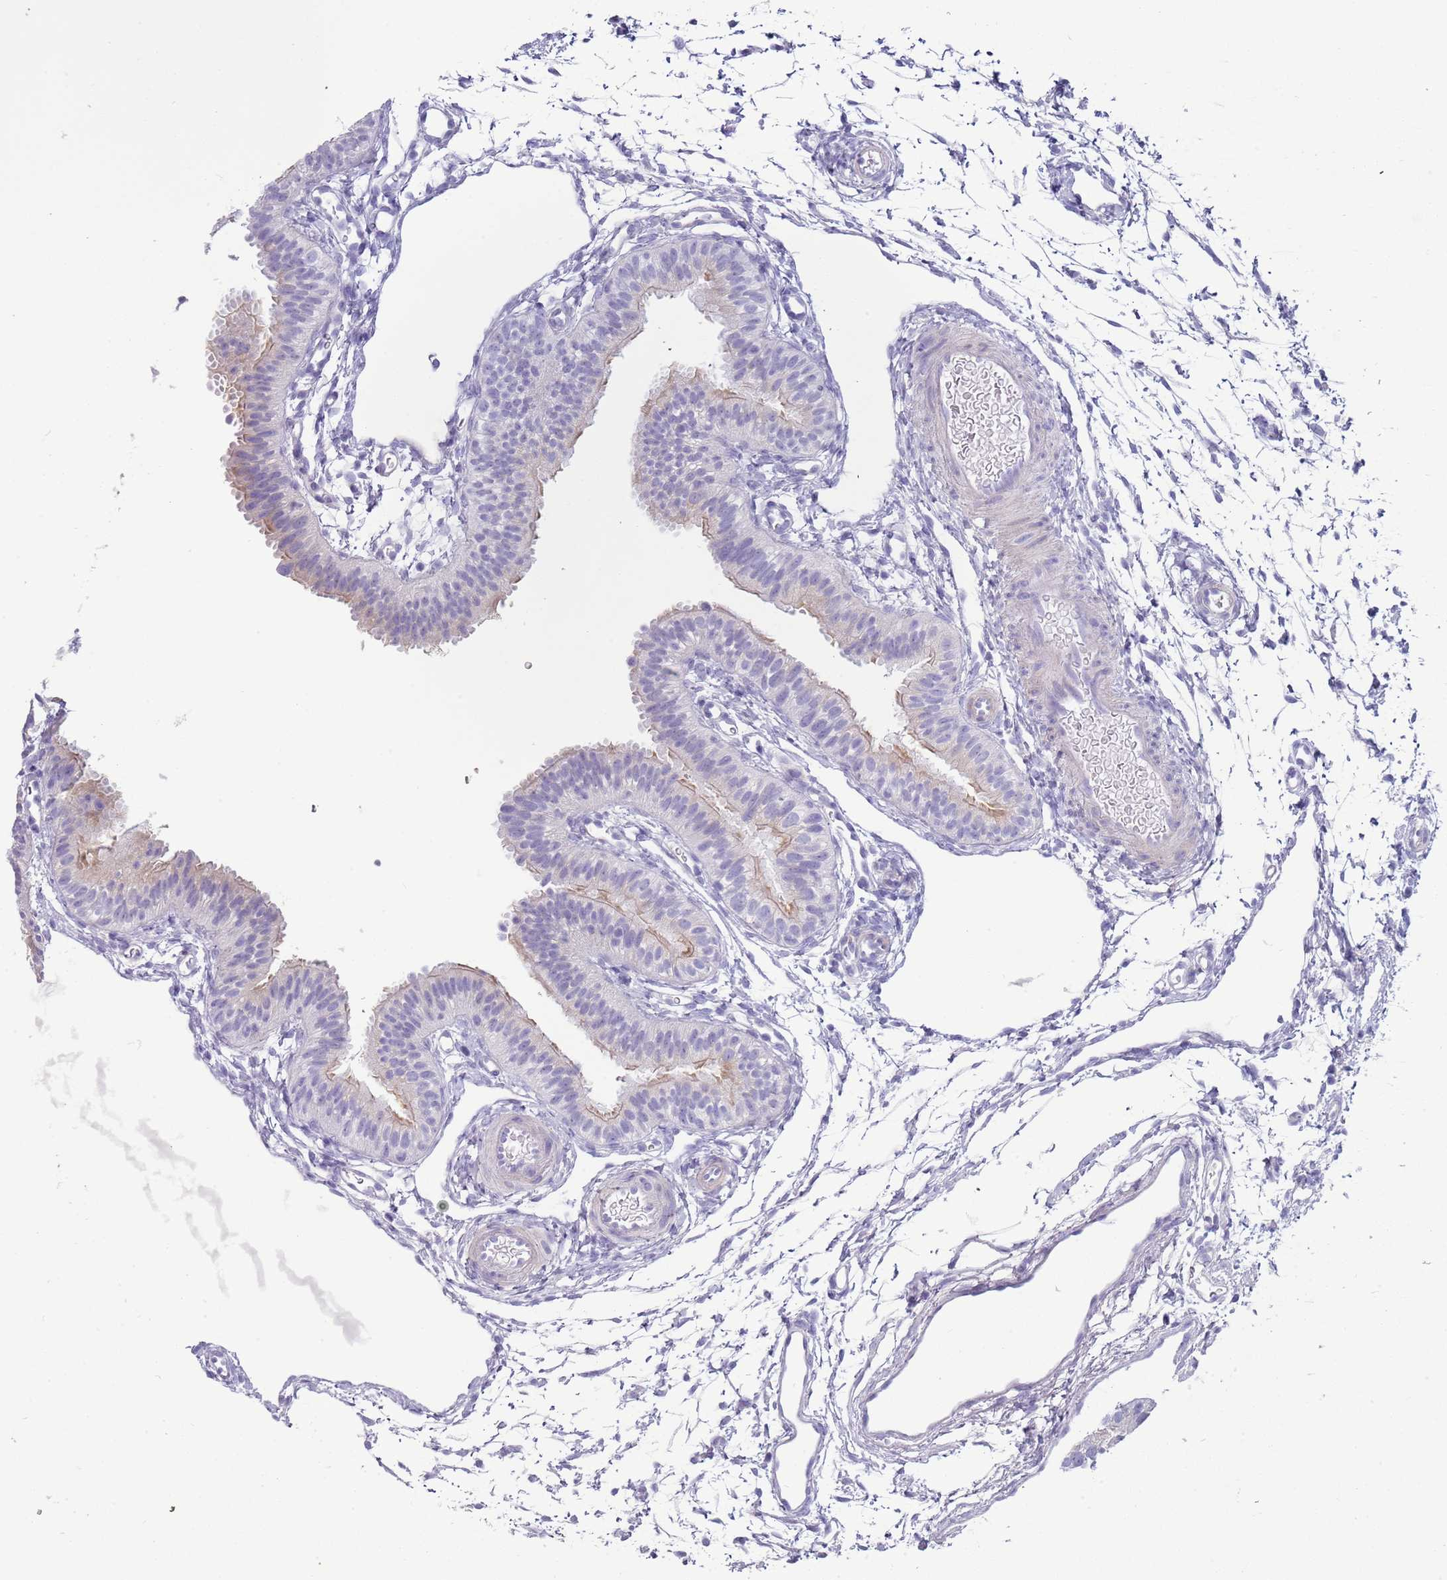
{"staining": {"intensity": "weak", "quantity": "<25%", "location": "cytoplasmic/membranous"}, "tissue": "fallopian tube", "cell_type": "Glandular cells", "image_type": "normal", "snomed": [{"axis": "morphology", "description": "Normal tissue, NOS"}, {"axis": "topography", "description": "Fallopian tube"}], "caption": "This is an immunohistochemistry (IHC) histopathology image of normal human fallopian tube. There is no staining in glandular cells.", "gene": "ENSG00000271254", "patient": {"sex": "female", "age": 35}}